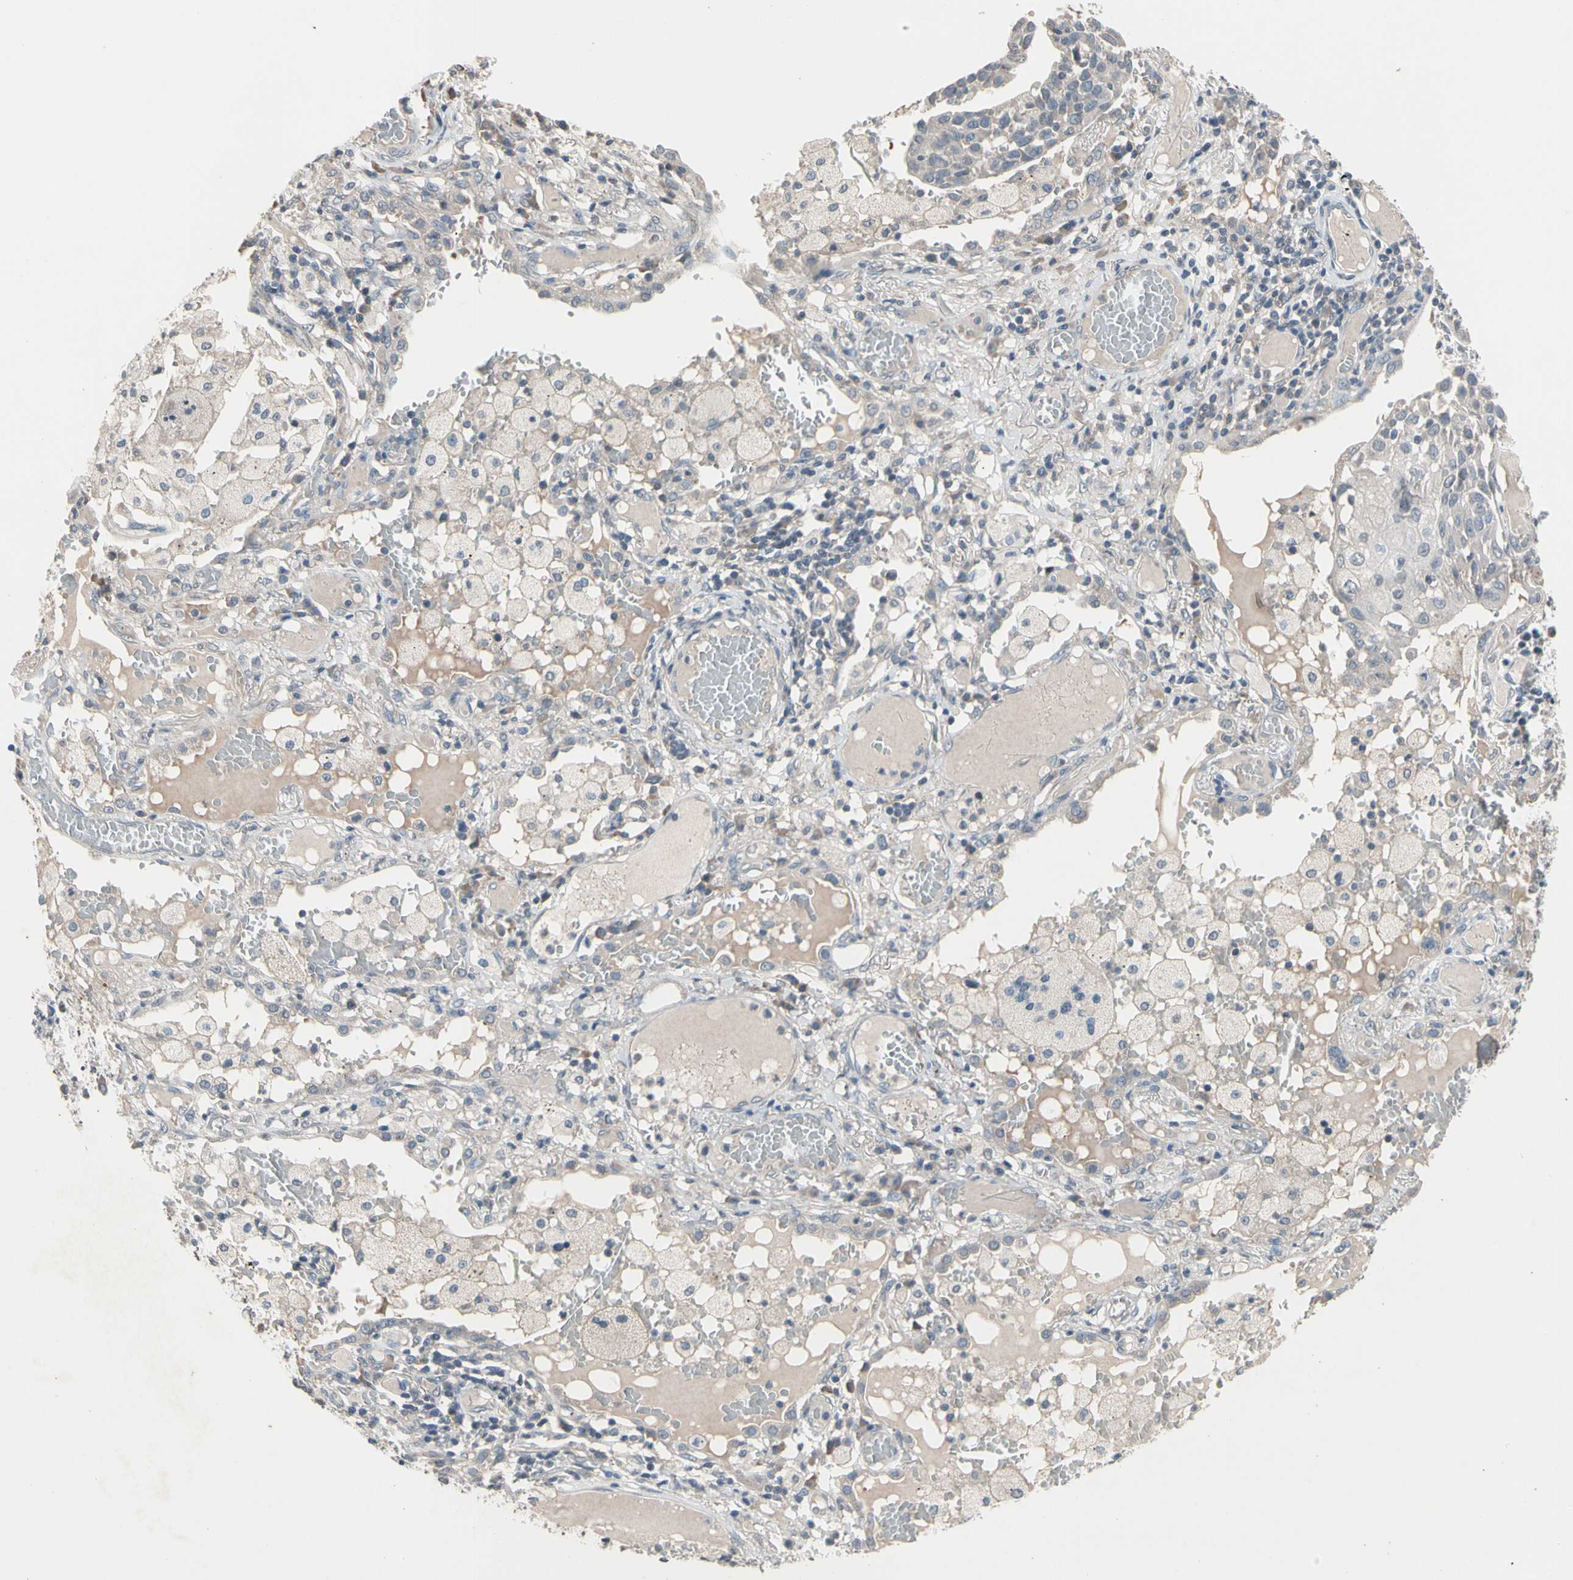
{"staining": {"intensity": "weak", "quantity": ">75%", "location": "cytoplasmic/membranous"}, "tissue": "lung cancer", "cell_type": "Tumor cells", "image_type": "cancer", "snomed": [{"axis": "morphology", "description": "Squamous cell carcinoma, NOS"}, {"axis": "topography", "description": "Lung"}], "caption": "Immunohistochemistry (IHC) staining of lung cancer (squamous cell carcinoma), which shows low levels of weak cytoplasmic/membranous positivity in about >75% of tumor cells indicating weak cytoplasmic/membranous protein expression. The staining was performed using DAB (3,3'-diaminobenzidine) (brown) for protein detection and nuclei were counterstained in hematoxylin (blue).", "gene": "SV2A", "patient": {"sex": "male", "age": 71}}